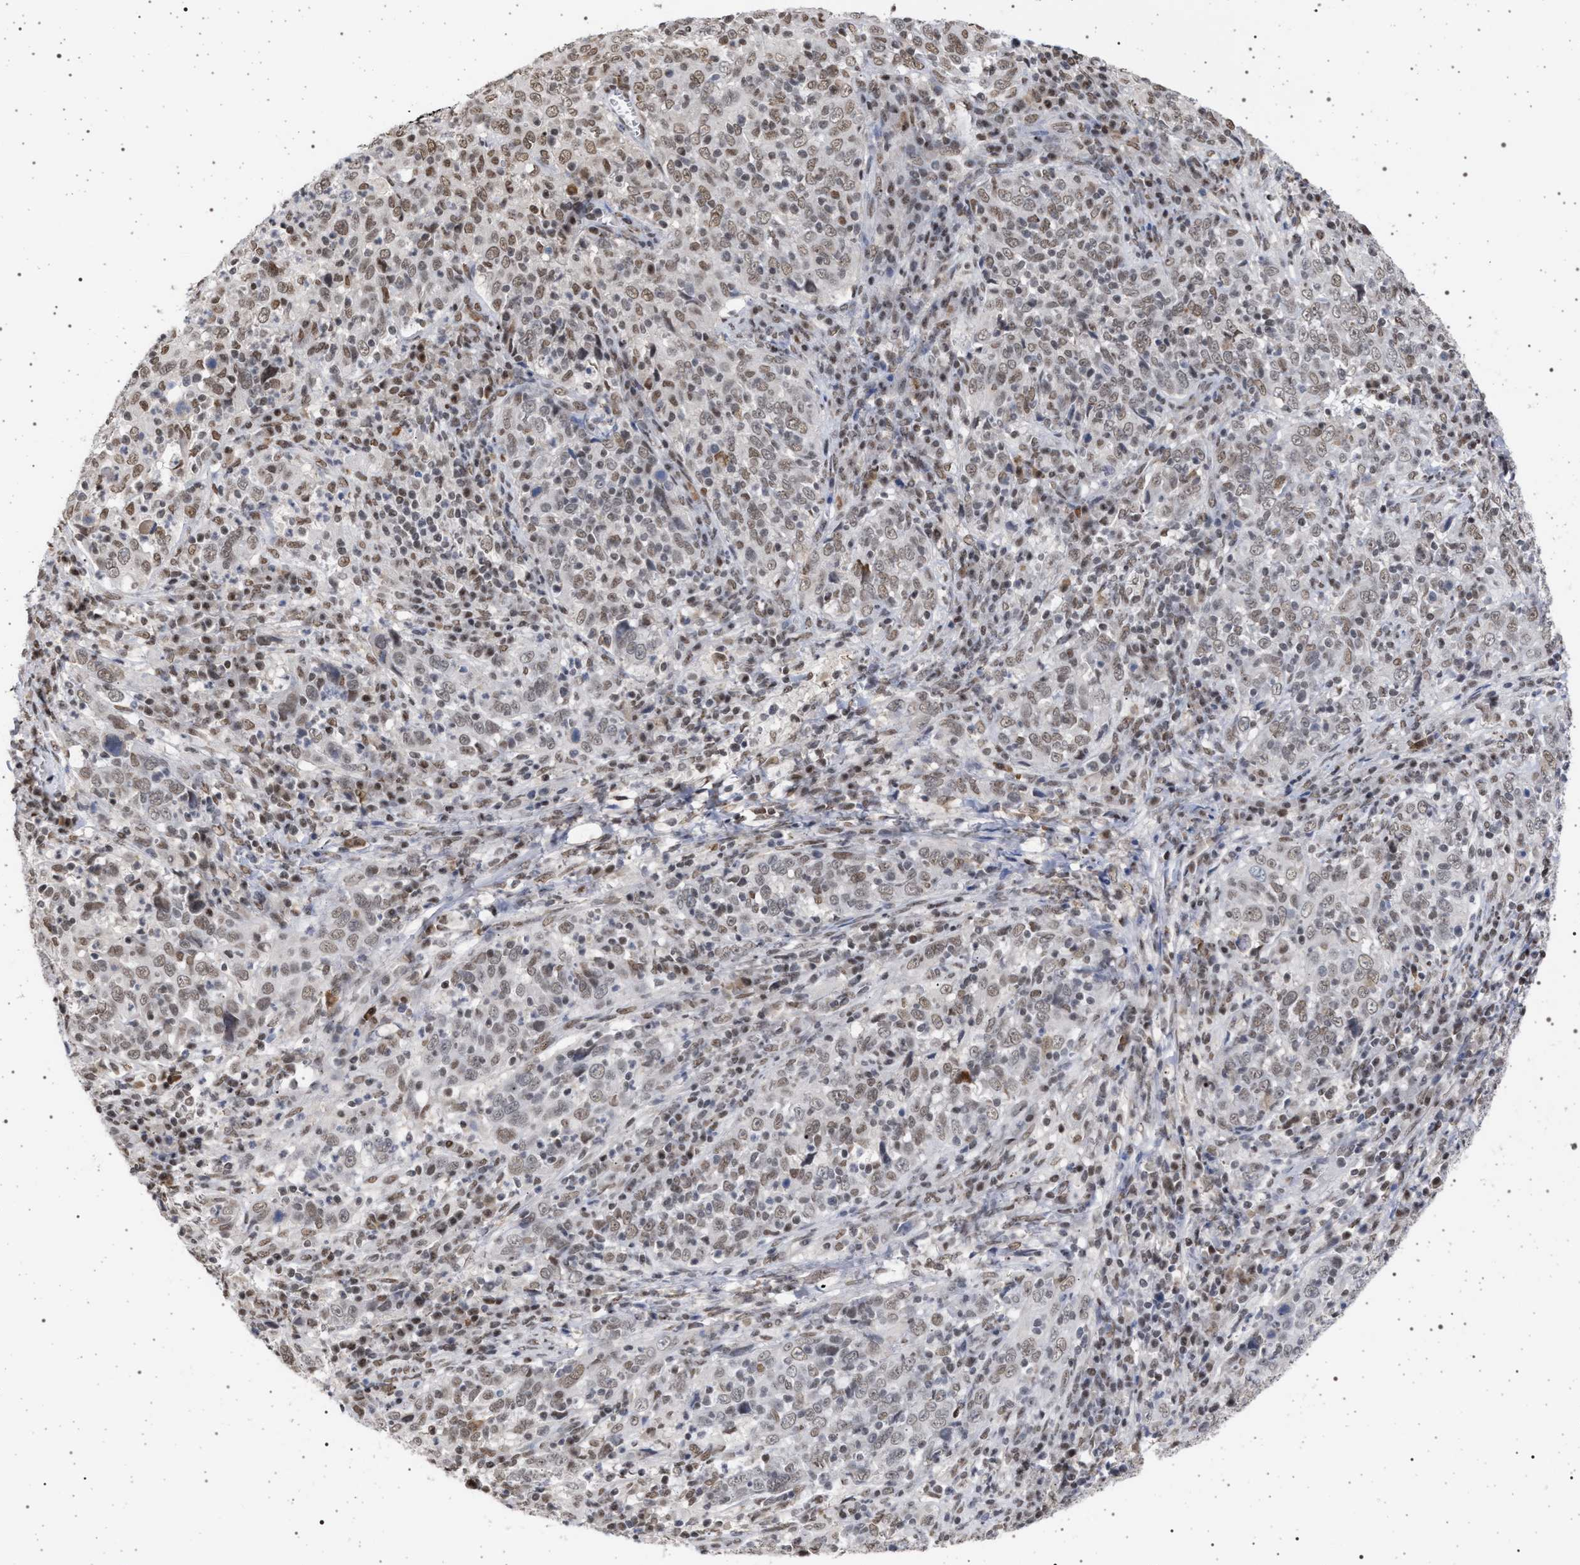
{"staining": {"intensity": "weak", "quantity": ">75%", "location": "nuclear"}, "tissue": "cervical cancer", "cell_type": "Tumor cells", "image_type": "cancer", "snomed": [{"axis": "morphology", "description": "Squamous cell carcinoma, NOS"}, {"axis": "topography", "description": "Cervix"}], "caption": "Protein expression analysis of human cervical cancer (squamous cell carcinoma) reveals weak nuclear staining in approximately >75% of tumor cells.", "gene": "PHF12", "patient": {"sex": "female", "age": 46}}